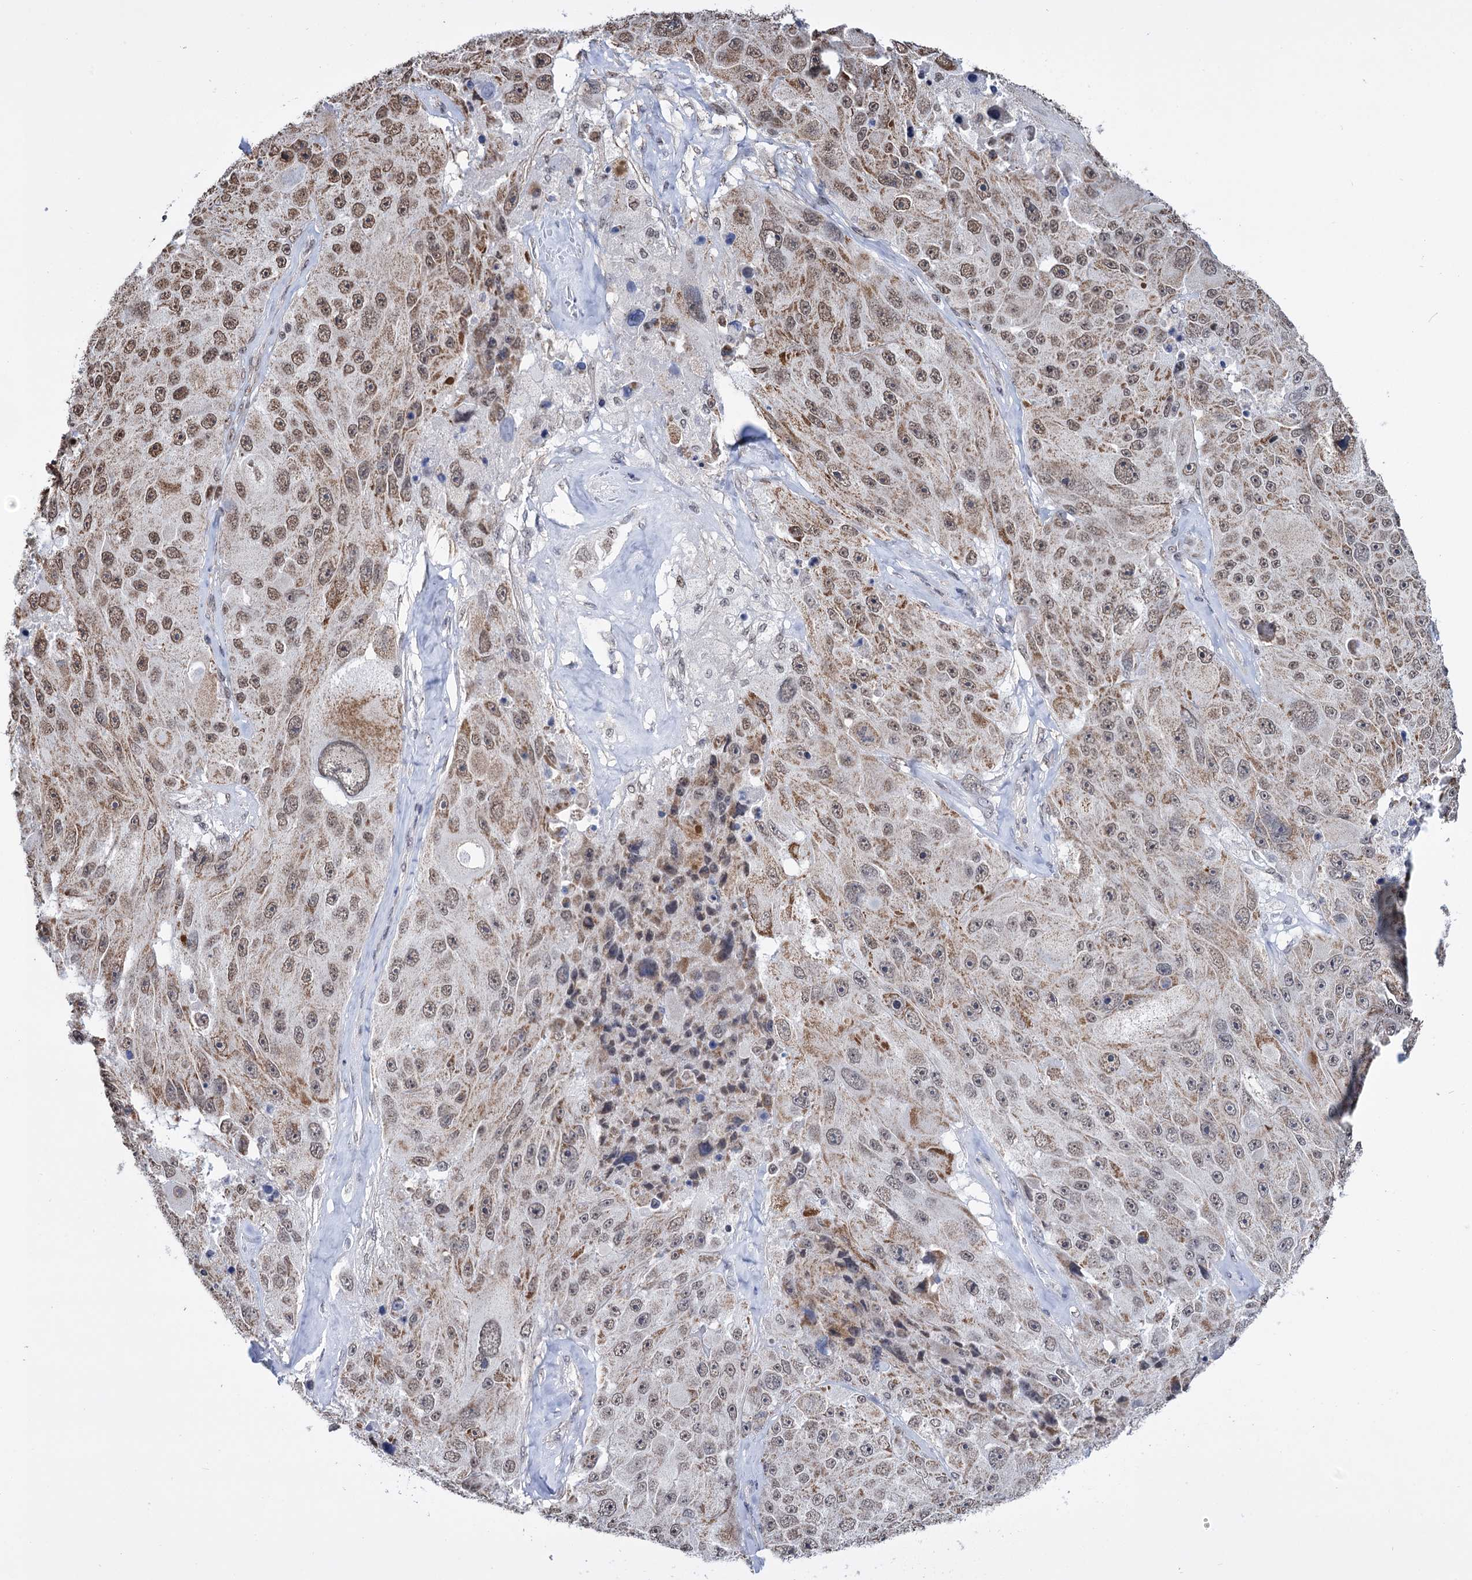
{"staining": {"intensity": "moderate", "quantity": ">75%", "location": "cytoplasmic/membranous,nuclear"}, "tissue": "melanoma", "cell_type": "Tumor cells", "image_type": "cancer", "snomed": [{"axis": "morphology", "description": "Malignant melanoma, Metastatic site"}, {"axis": "topography", "description": "Lymph node"}], "caption": "Protein expression analysis of human malignant melanoma (metastatic site) reveals moderate cytoplasmic/membranous and nuclear expression in about >75% of tumor cells.", "gene": "ABHD10", "patient": {"sex": "male", "age": 62}}